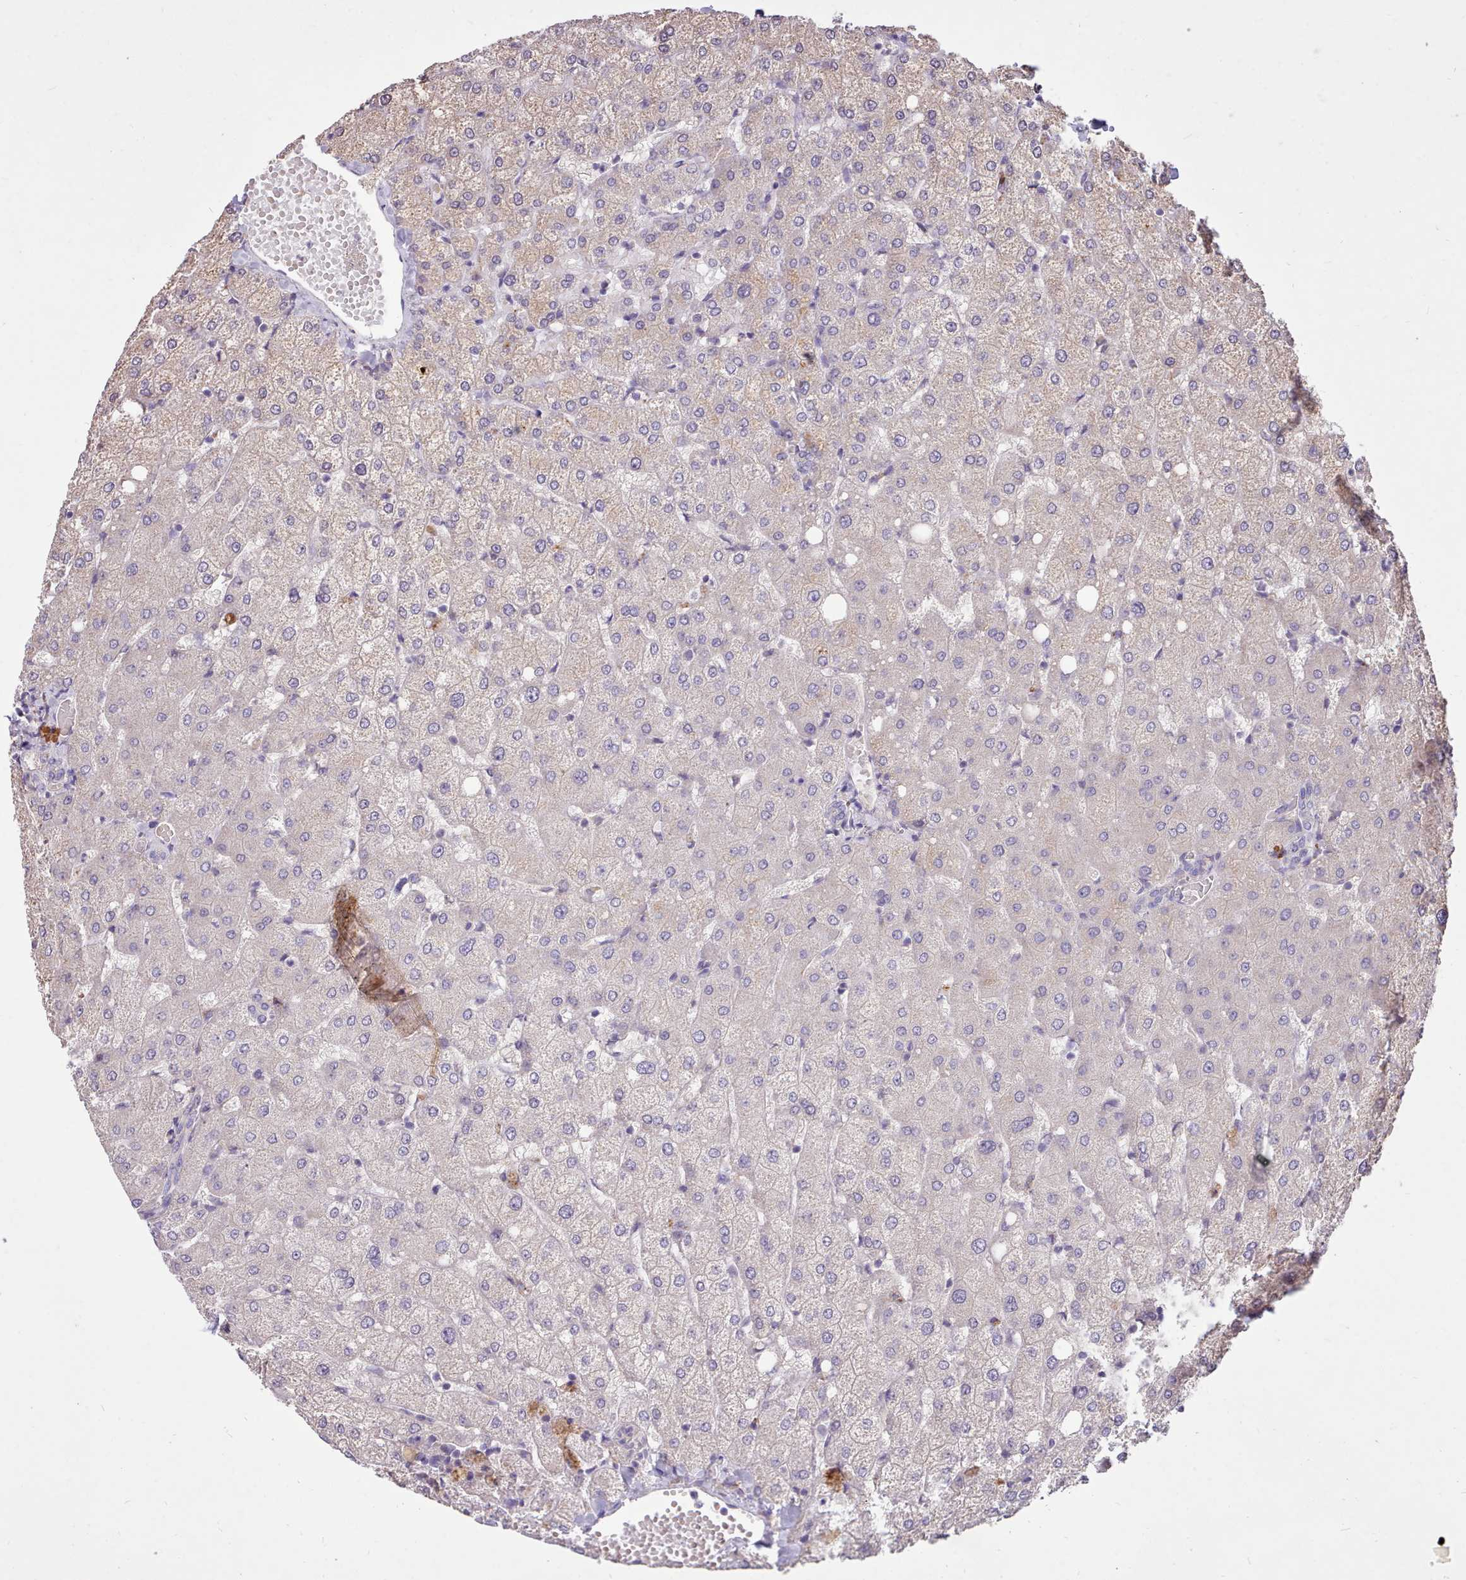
{"staining": {"intensity": "negative", "quantity": "none", "location": "none"}, "tissue": "liver", "cell_type": "Cholangiocytes", "image_type": "normal", "snomed": [{"axis": "morphology", "description": "Normal tissue, NOS"}, {"axis": "topography", "description": "Liver"}], "caption": "Normal liver was stained to show a protein in brown. There is no significant expression in cholangiocytes. (DAB (3,3'-diaminobenzidine) immunohistochemistry, high magnification).", "gene": "ZNF607", "patient": {"sex": "female", "age": 54}}